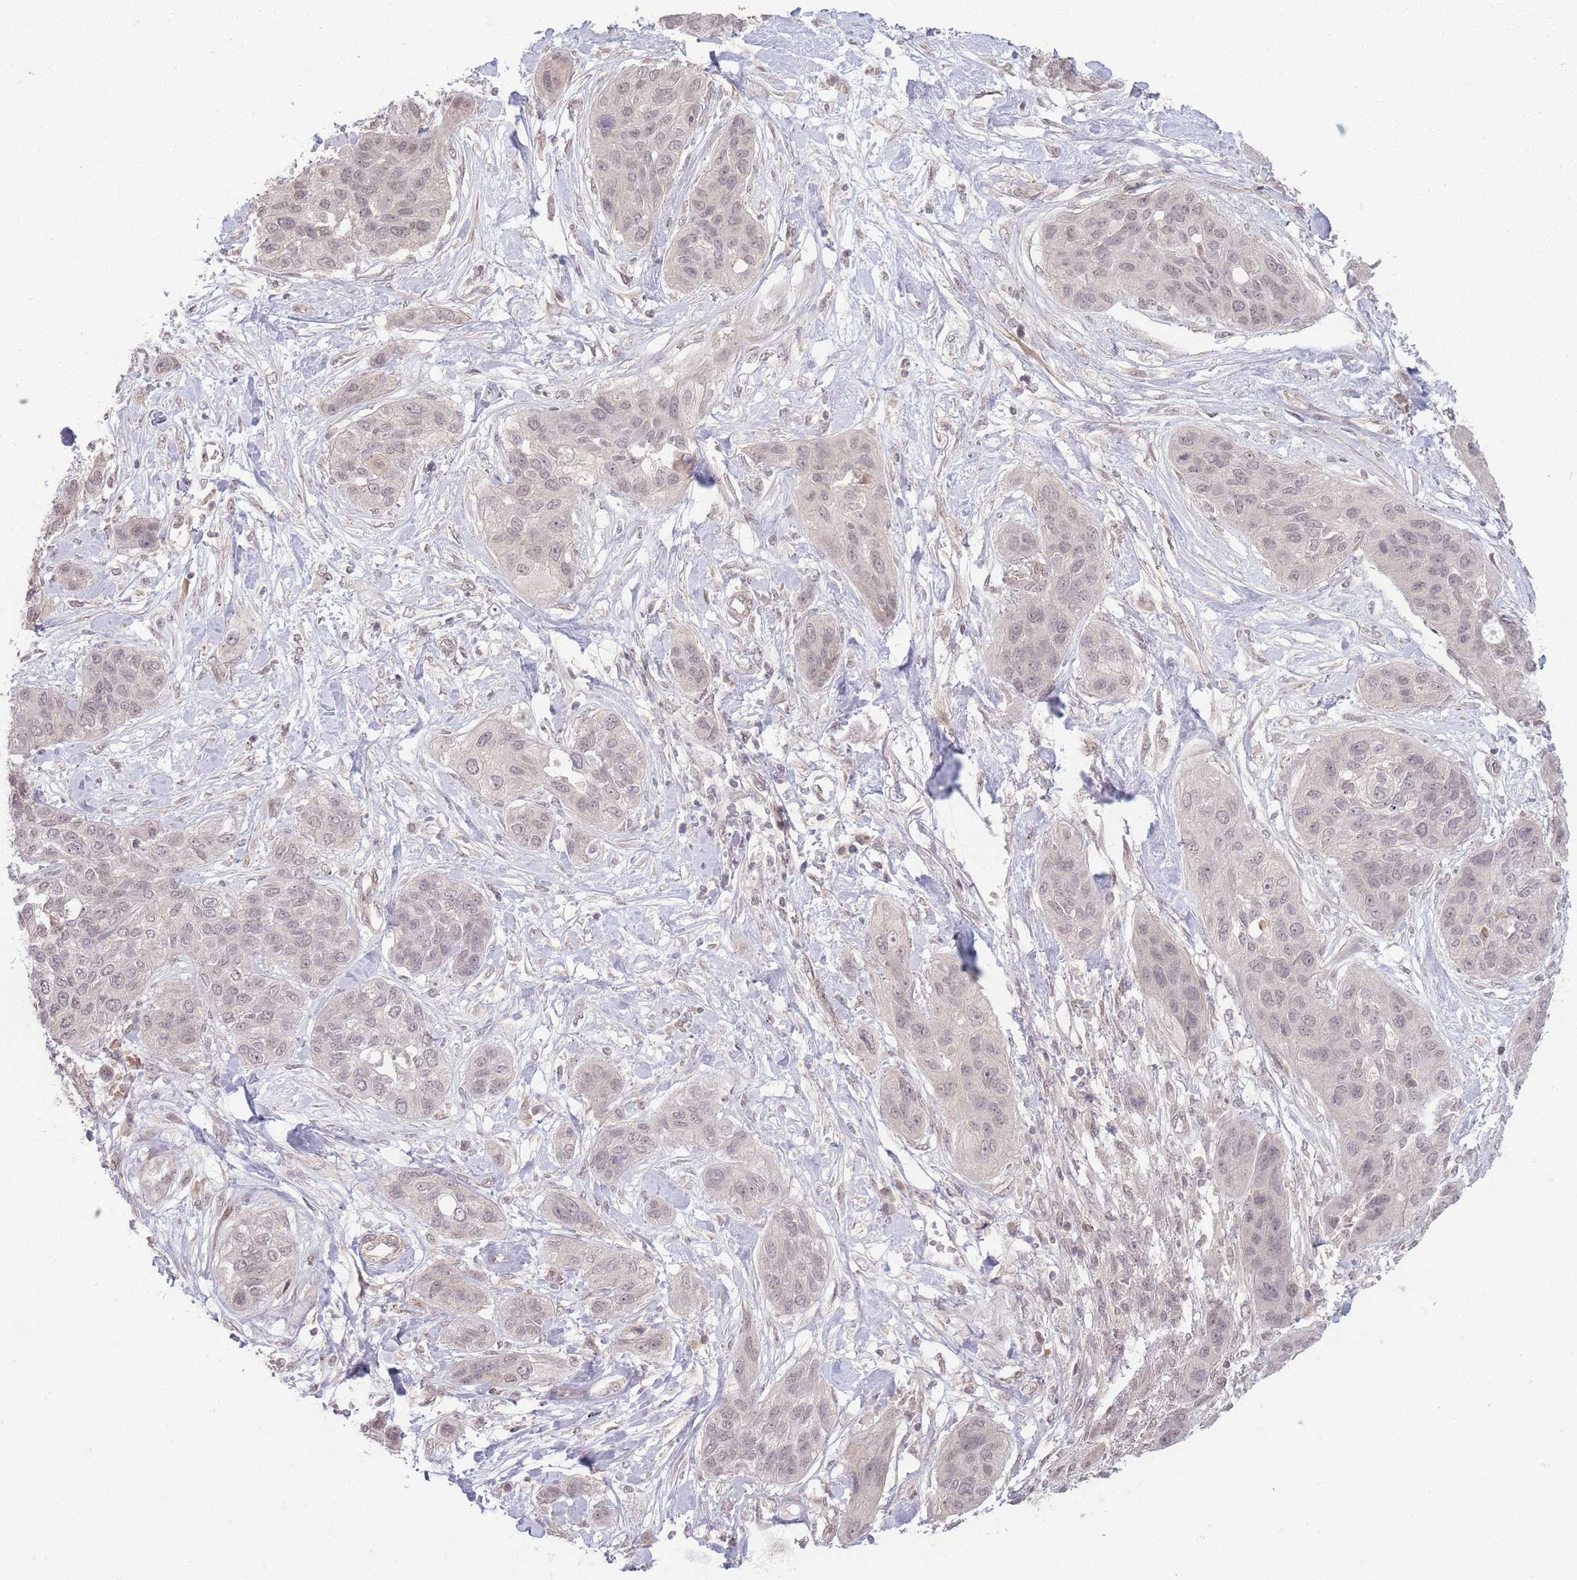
{"staining": {"intensity": "weak", "quantity": "<25%", "location": "nuclear"}, "tissue": "lung cancer", "cell_type": "Tumor cells", "image_type": "cancer", "snomed": [{"axis": "morphology", "description": "Squamous cell carcinoma, NOS"}, {"axis": "topography", "description": "Lung"}], "caption": "A photomicrograph of human lung squamous cell carcinoma is negative for staining in tumor cells.", "gene": "CCDC154", "patient": {"sex": "female", "age": 70}}